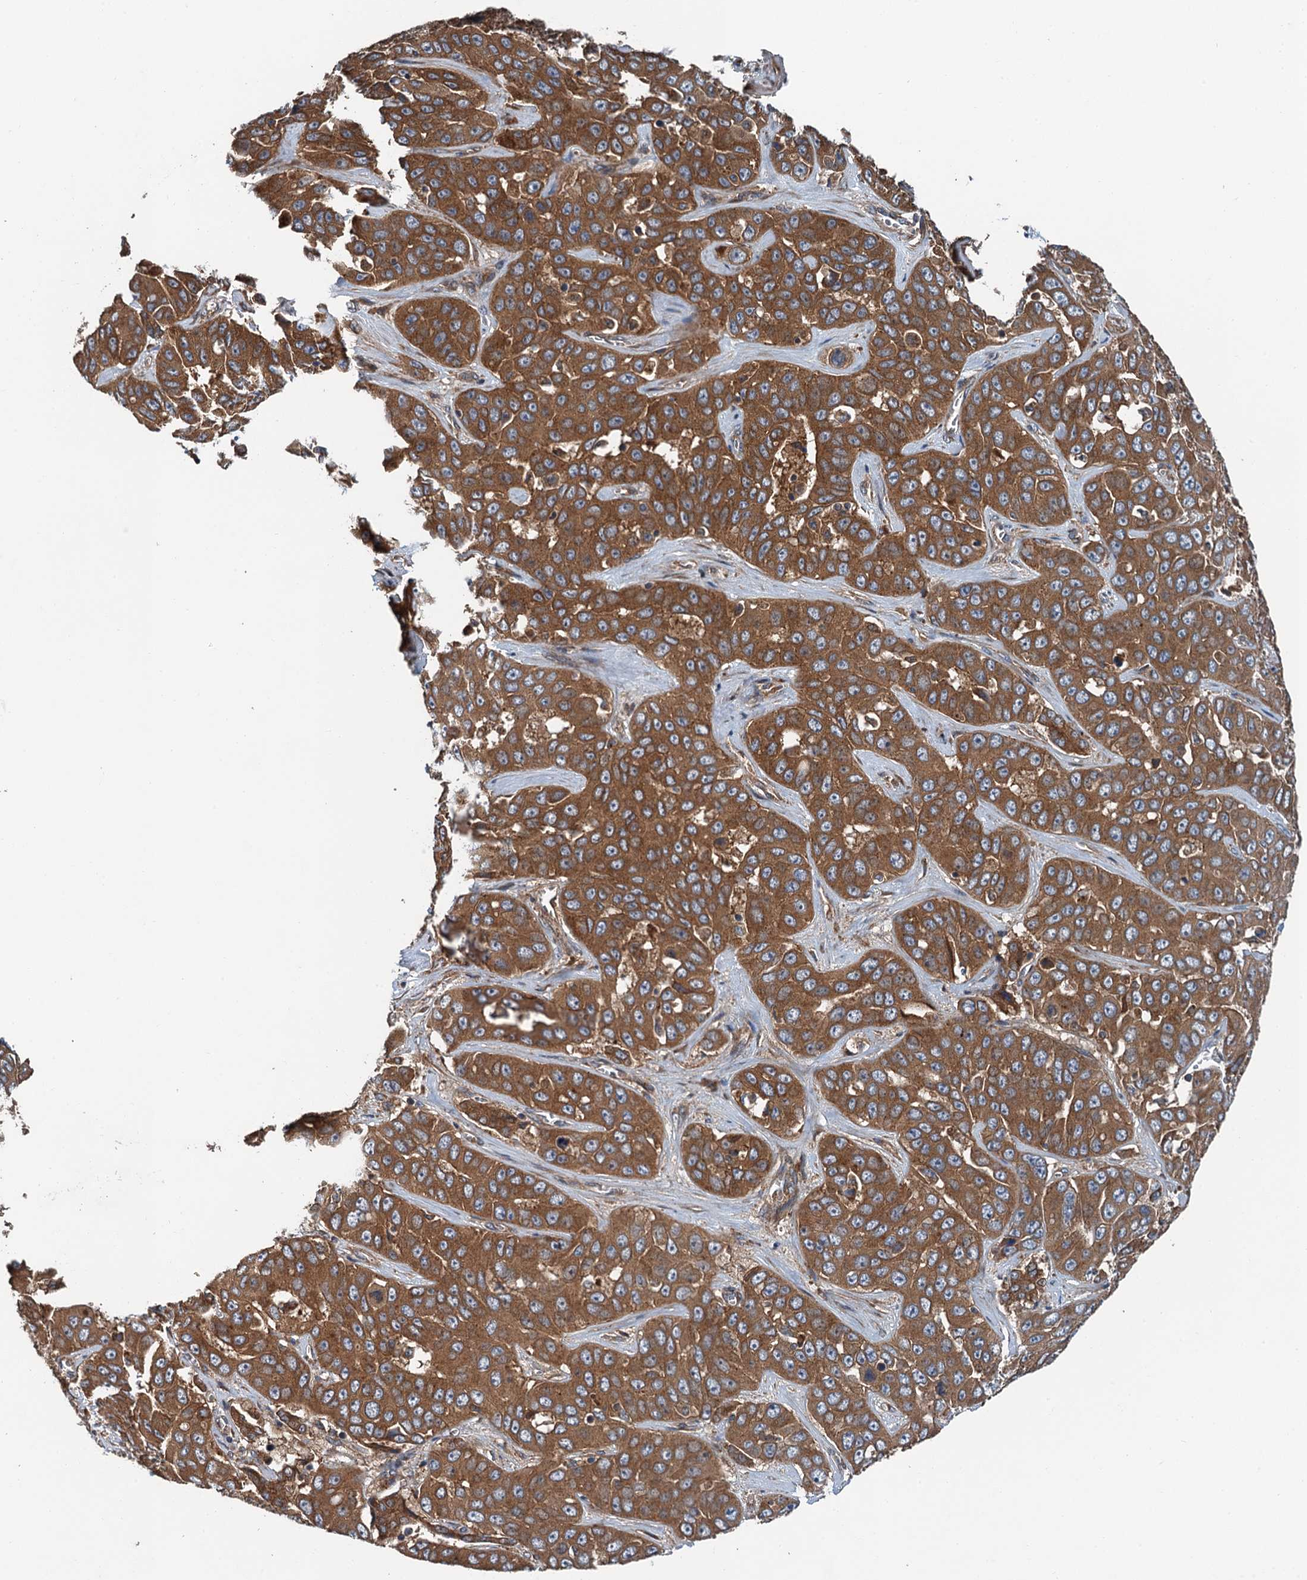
{"staining": {"intensity": "strong", "quantity": ">75%", "location": "cytoplasmic/membranous"}, "tissue": "liver cancer", "cell_type": "Tumor cells", "image_type": "cancer", "snomed": [{"axis": "morphology", "description": "Cholangiocarcinoma"}, {"axis": "topography", "description": "Liver"}], "caption": "Protein positivity by immunohistochemistry shows strong cytoplasmic/membranous positivity in about >75% of tumor cells in liver cancer. (Brightfield microscopy of DAB IHC at high magnification).", "gene": "COG3", "patient": {"sex": "female", "age": 52}}